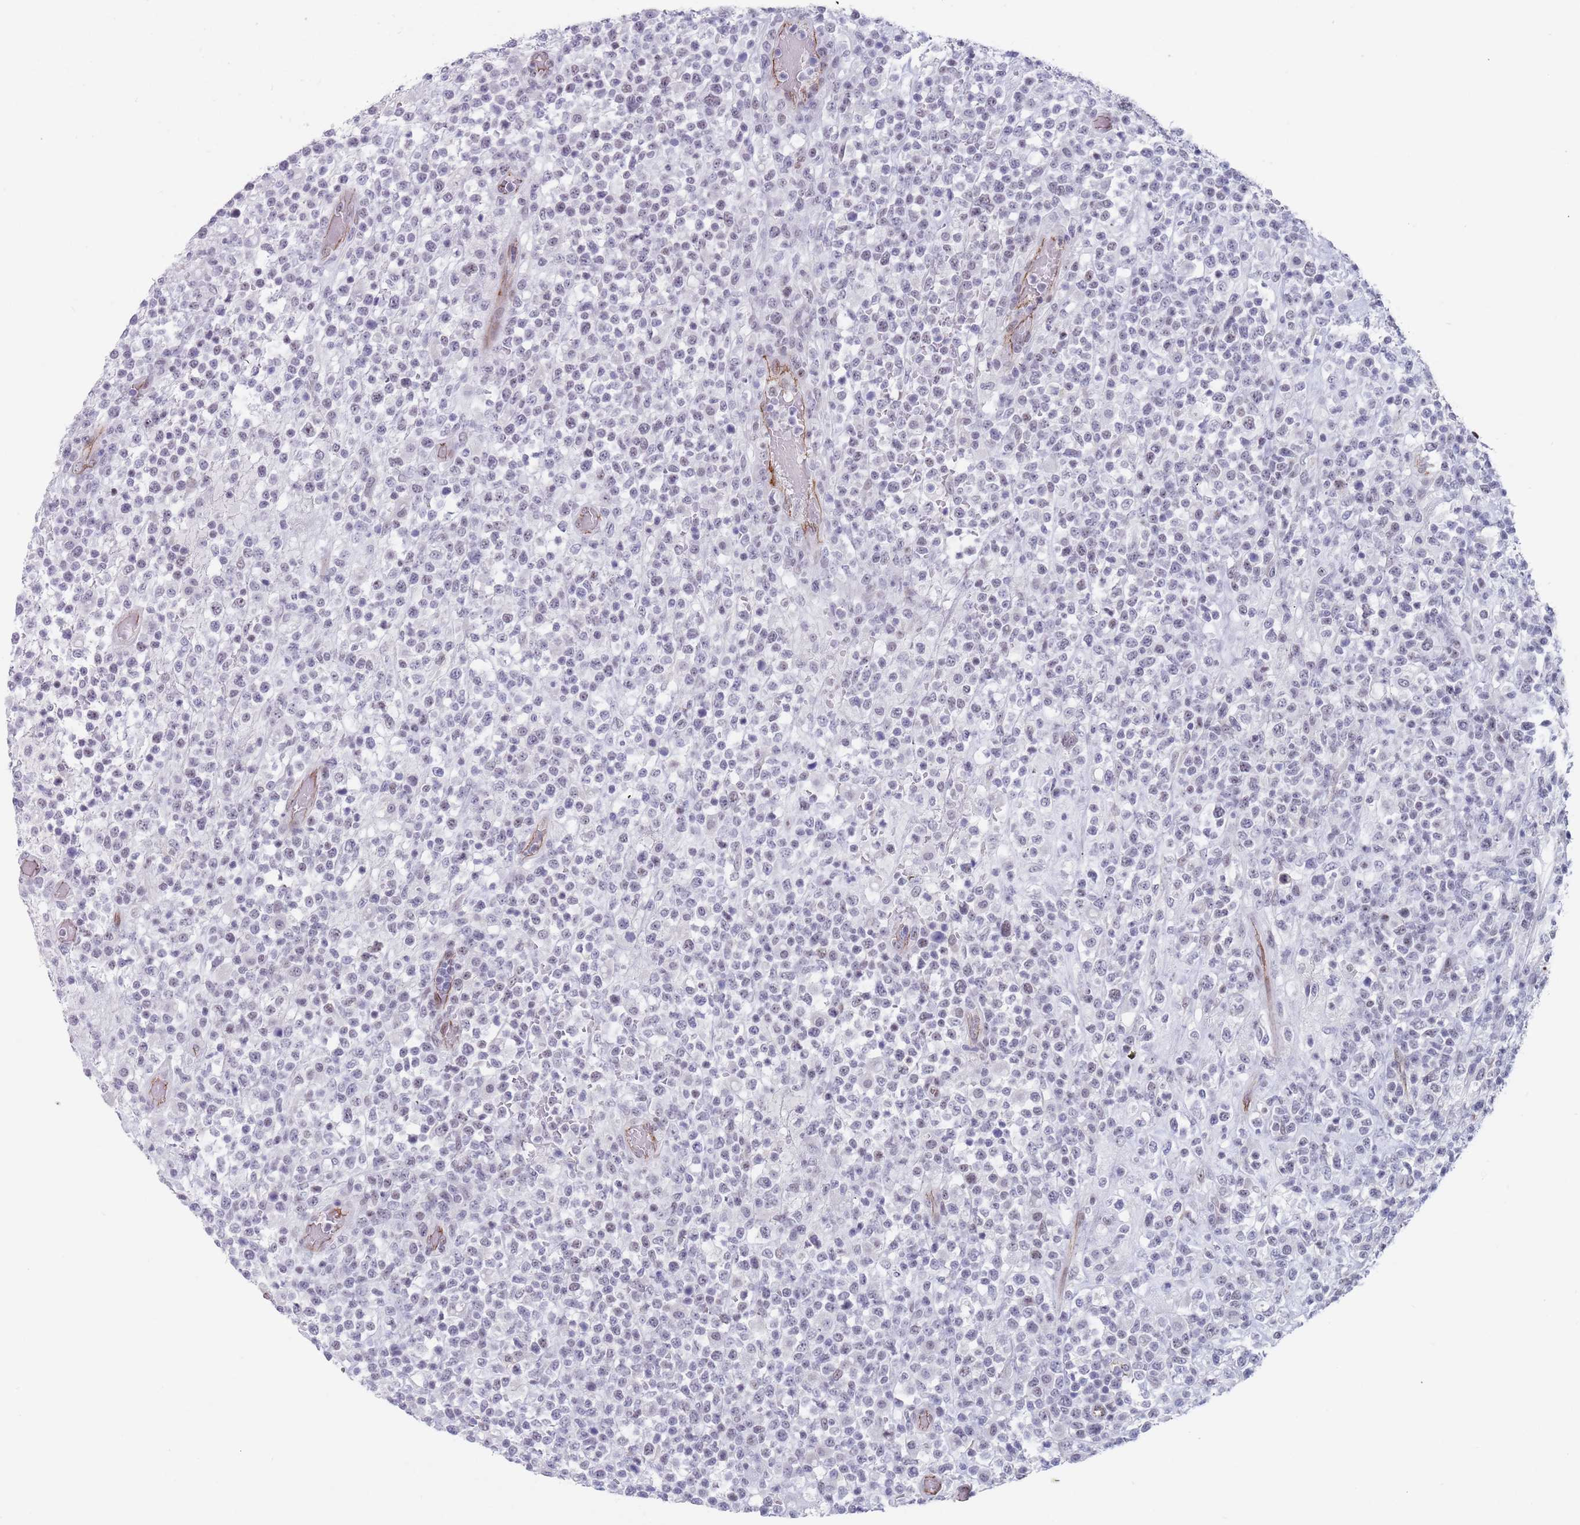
{"staining": {"intensity": "negative", "quantity": "none", "location": "none"}, "tissue": "lymphoma", "cell_type": "Tumor cells", "image_type": "cancer", "snomed": [{"axis": "morphology", "description": "Malignant lymphoma, non-Hodgkin's type, High grade"}, {"axis": "topography", "description": "Colon"}], "caption": "Human lymphoma stained for a protein using immunohistochemistry reveals no expression in tumor cells.", "gene": "OR5A2", "patient": {"sex": "female", "age": 53}}